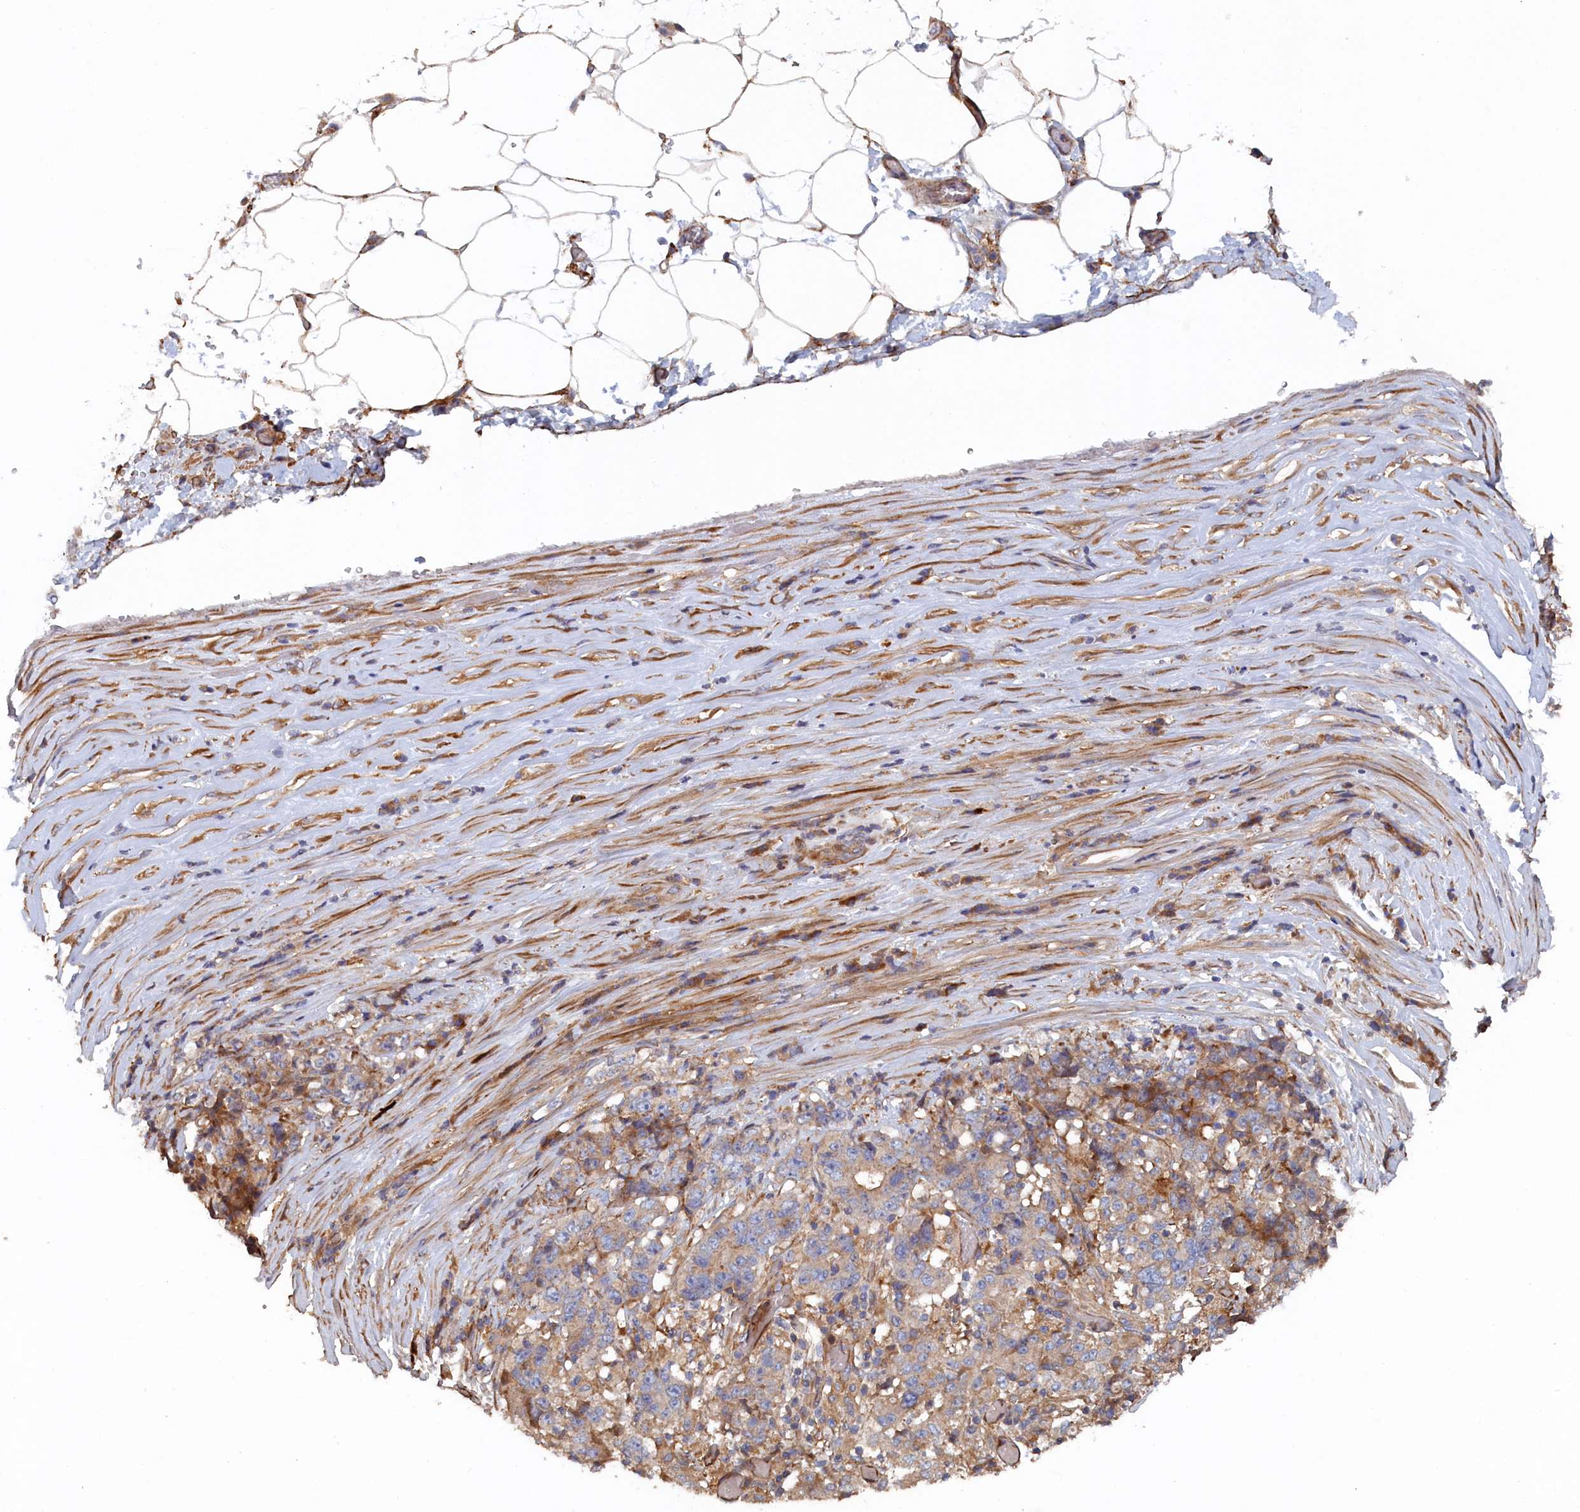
{"staining": {"intensity": "negative", "quantity": "none", "location": "none"}, "tissue": "stomach cancer", "cell_type": "Tumor cells", "image_type": "cancer", "snomed": [{"axis": "morphology", "description": "Adenocarcinoma, NOS"}, {"axis": "topography", "description": "Stomach"}], "caption": "Histopathology image shows no protein expression in tumor cells of stomach cancer tissue. (Immunohistochemistry, brightfield microscopy, high magnification).", "gene": "TMEM196", "patient": {"sex": "male", "age": 59}}